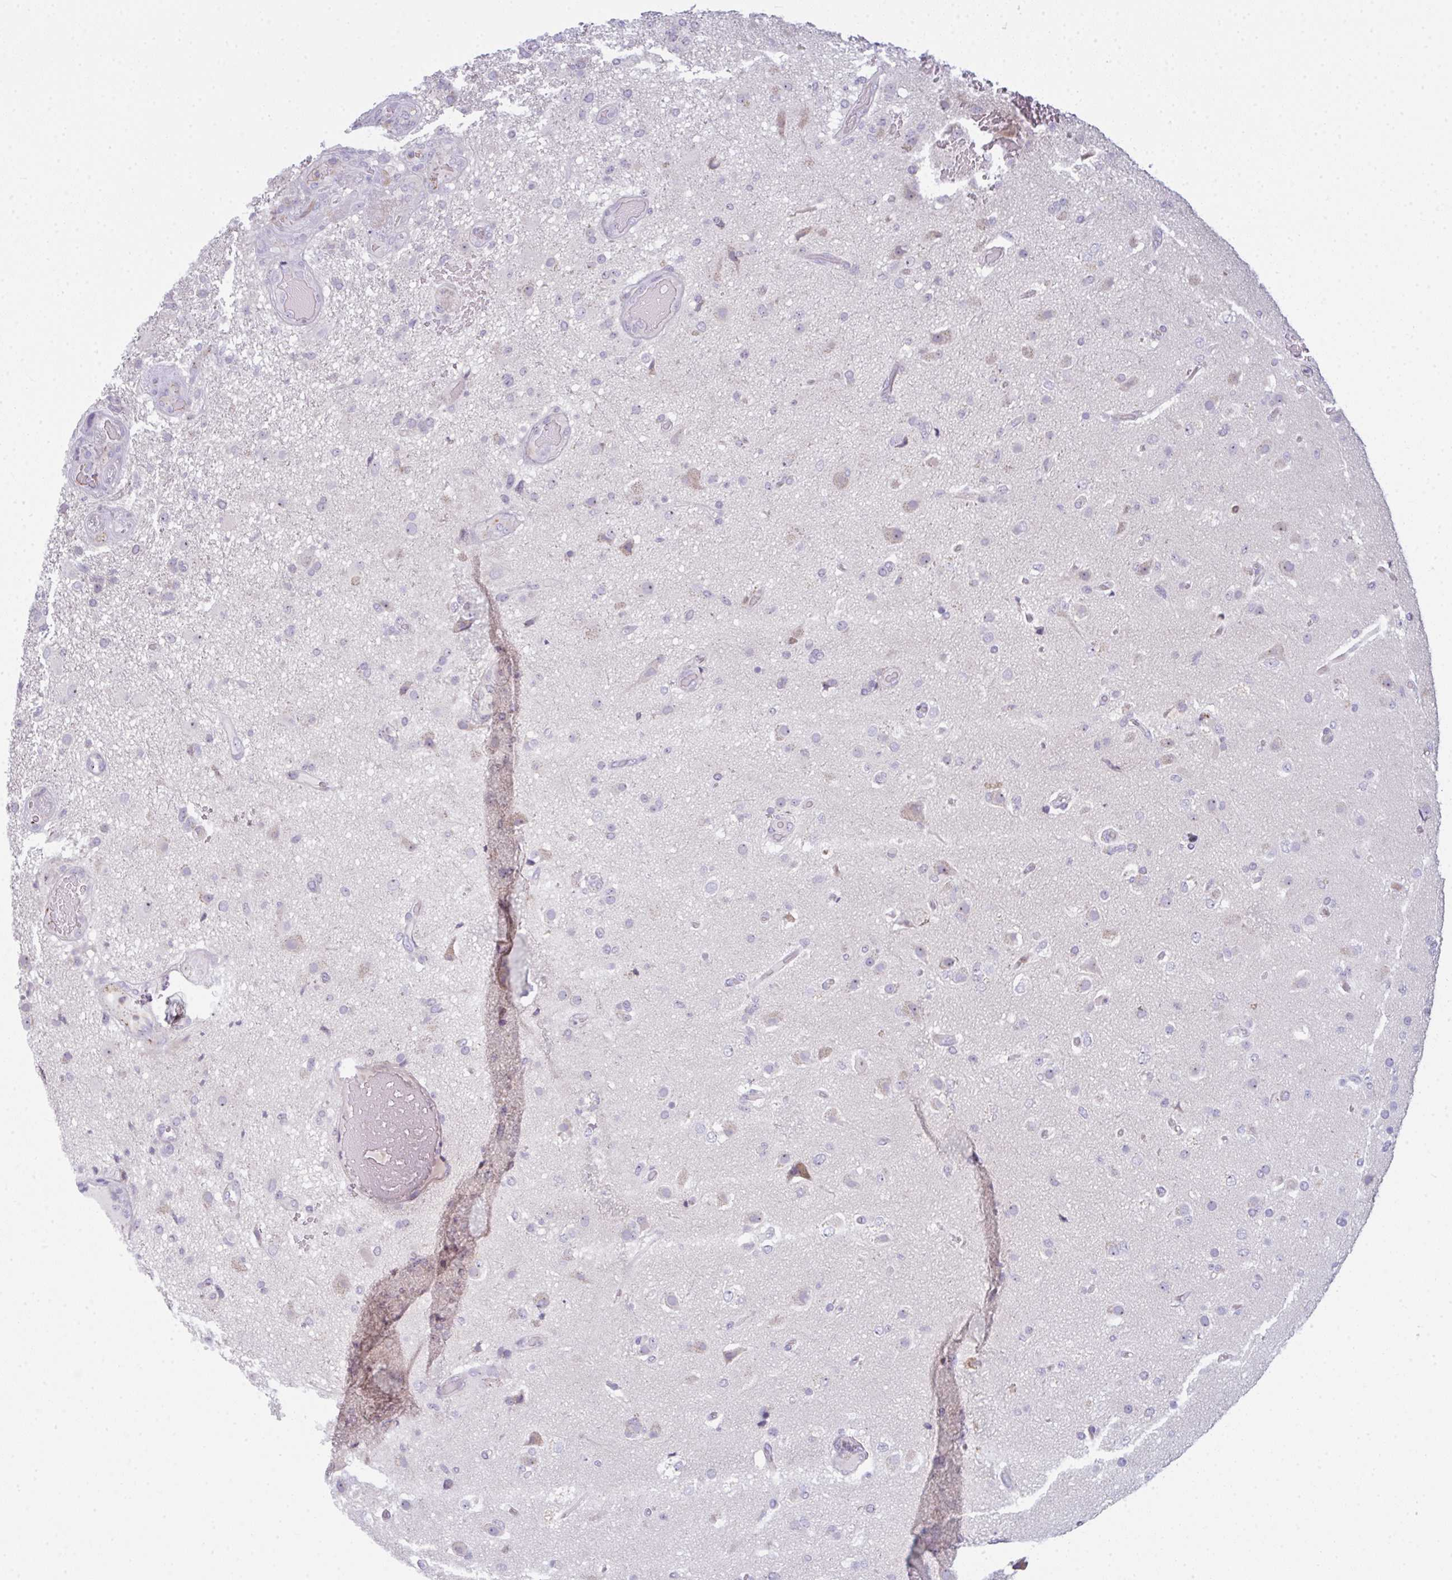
{"staining": {"intensity": "negative", "quantity": "none", "location": "none"}, "tissue": "glioma", "cell_type": "Tumor cells", "image_type": "cancer", "snomed": [{"axis": "morphology", "description": "Glioma, malignant, High grade"}, {"axis": "topography", "description": "Brain"}], "caption": "Histopathology image shows no significant protein positivity in tumor cells of malignant glioma (high-grade). Brightfield microscopy of IHC stained with DAB (3,3'-diaminobenzidine) (brown) and hematoxylin (blue), captured at high magnification.", "gene": "CD80", "patient": {"sex": "female", "age": 74}}